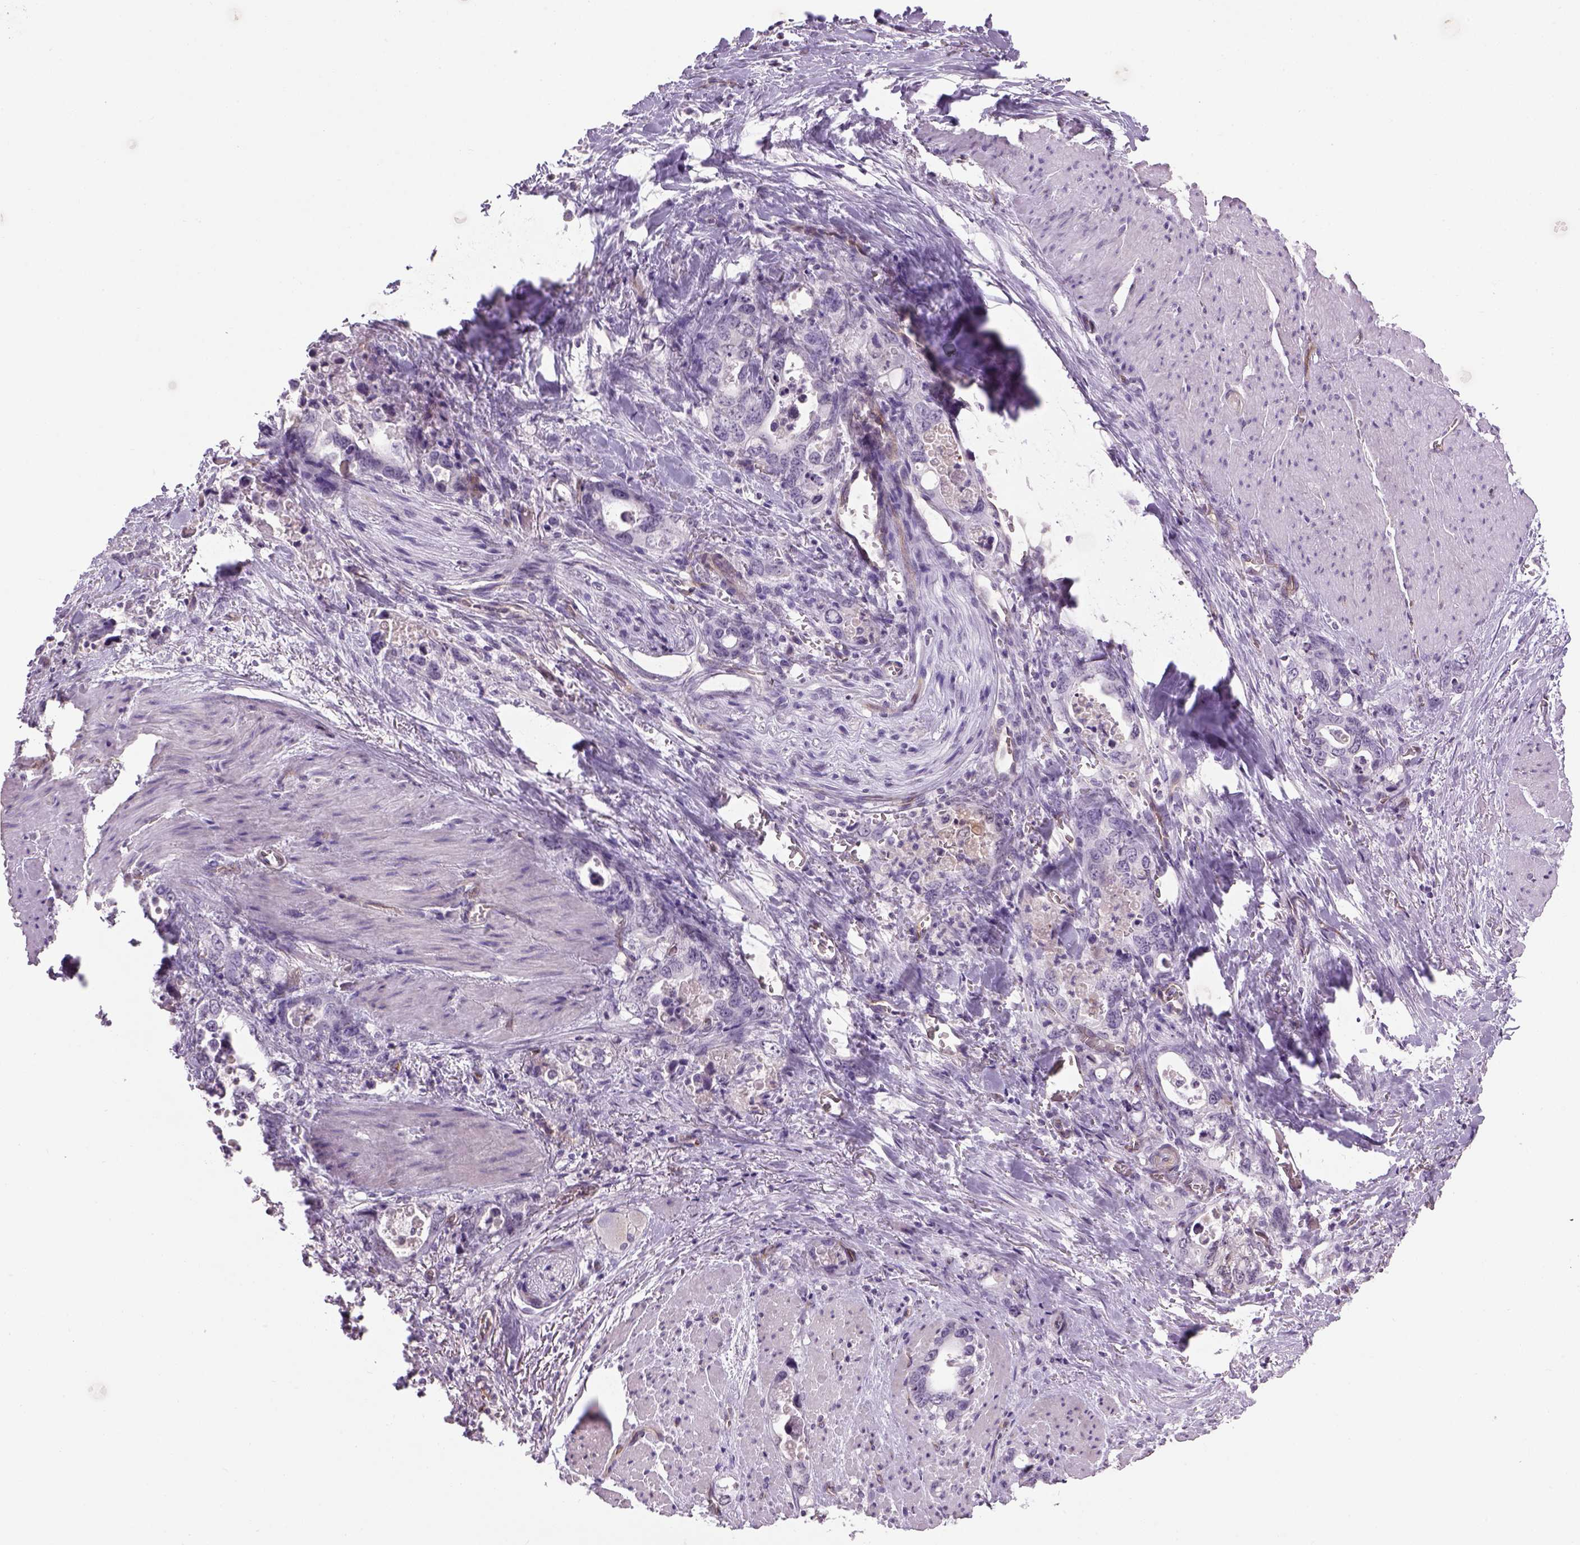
{"staining": {"intensity": "negative", "quantity": "none", "location": "none"}, "tissue": "stomach cancer", "cell_type": "Tumor cells", "image_type": "cancer", "snomed": [{"axis": "morphology", "description": "Normal tissue, NOS"}, {"axis": "morphology", "description": "Adenocarcinoma, NOS"}, {"axis": "topography", "description": "Esophagus"}, {"axis": "topography", "description": "Stomach, upper"}], "caption": "There is no significant expression in tumor cells of stomach adenocarcinoma. (IHC, brightfield microscopy, high magnification).", "gene": "PRRT1", "patient": {"sex": "male", "age": 74}}